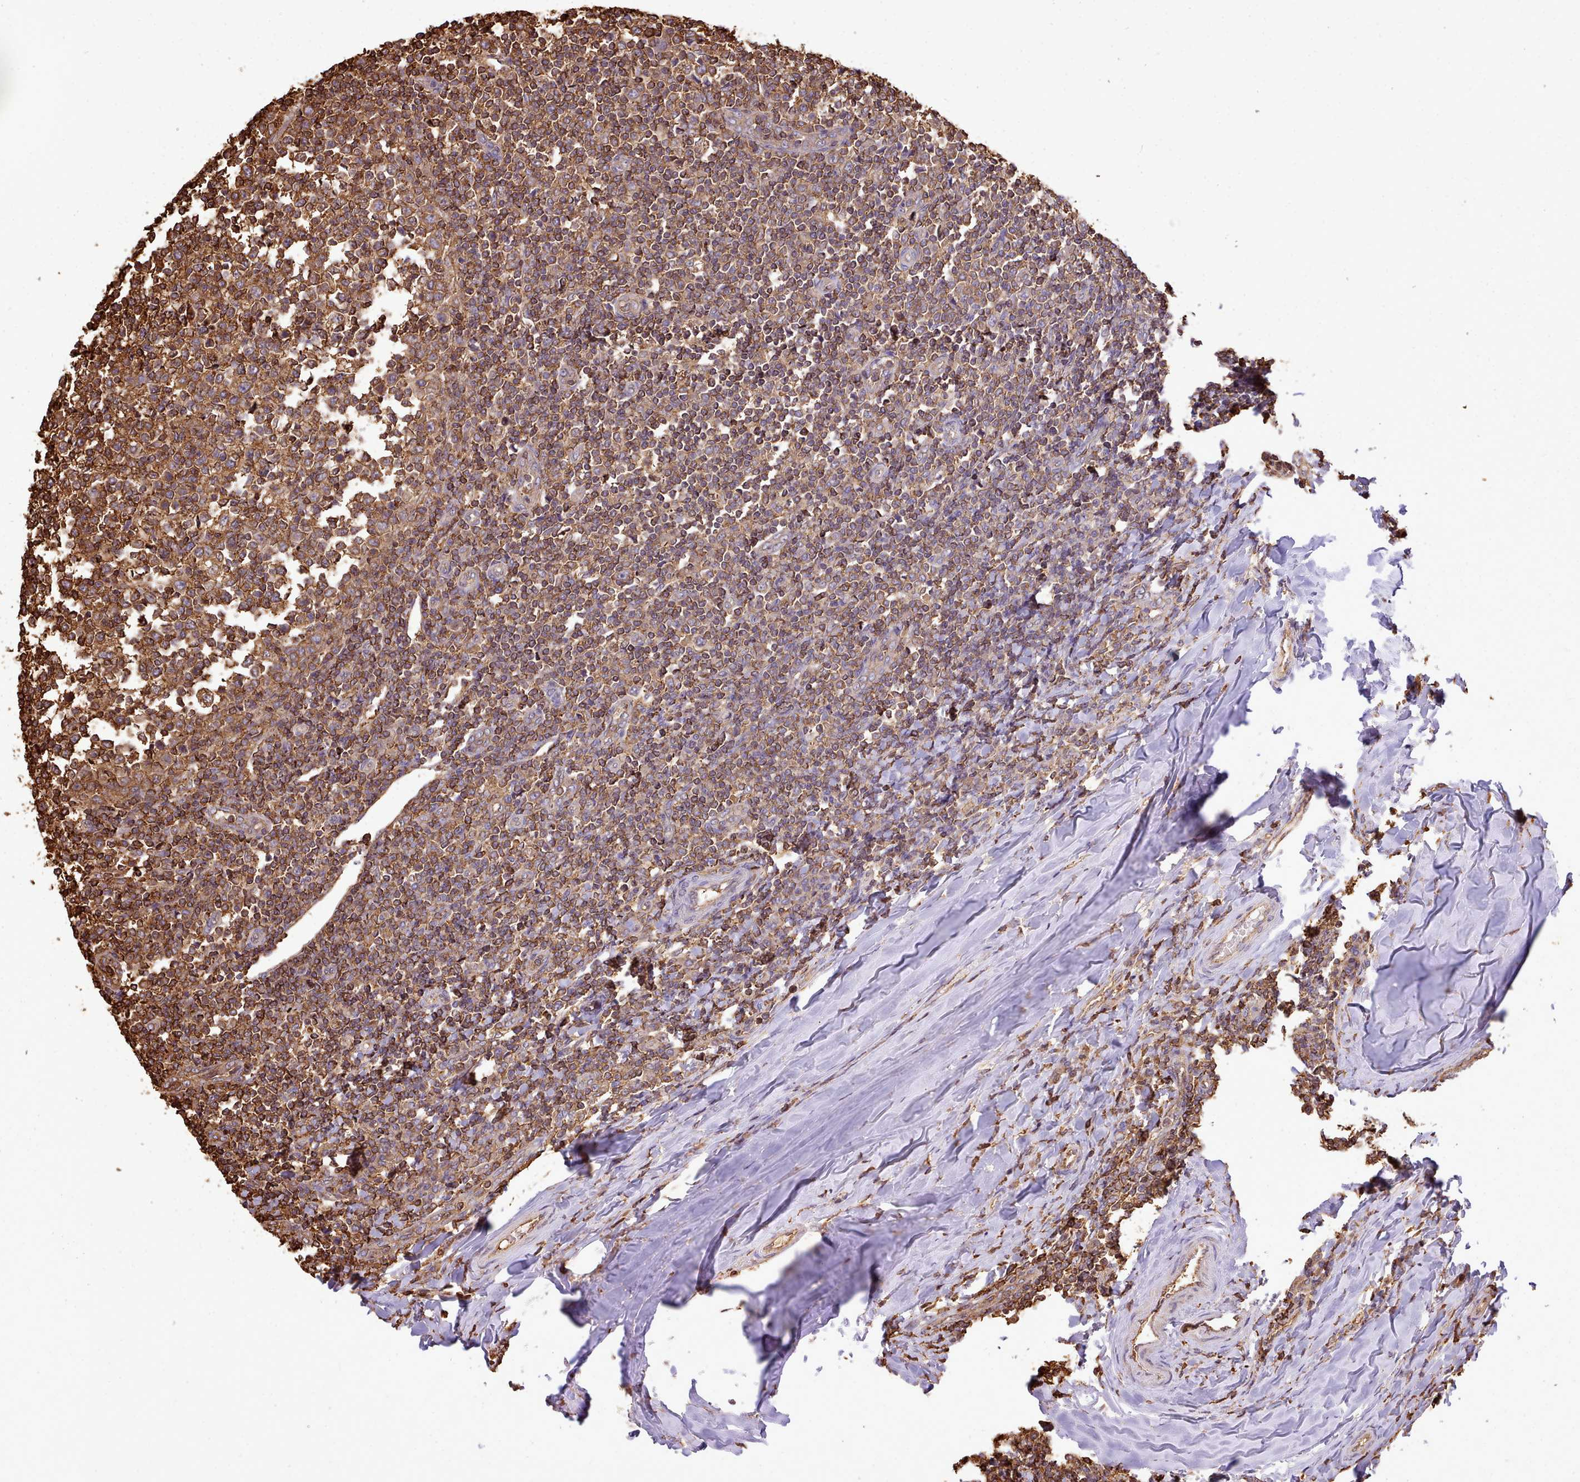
{"staining": {"intensity": "moderate", "quantity": ">75%", "location": "cytoplasmic/membranous"}, "tissue": "tonsil", "cell_type": "Germinal center cells", "image_type": "normal", "snomed": [{"axis": "morphology", "description": "Normal tissue, NOS"}, {"axis": "topography", "description": "Tonsil"}], "caption": "Moderate cytoplasmic/membranous staining for a protein is seen in about >75% of germinal center cells of benign tonsil using immunohistochemistry (IHC).", "gene": "CAPZA1", "patient": {"sex": "female", "age": 19}}